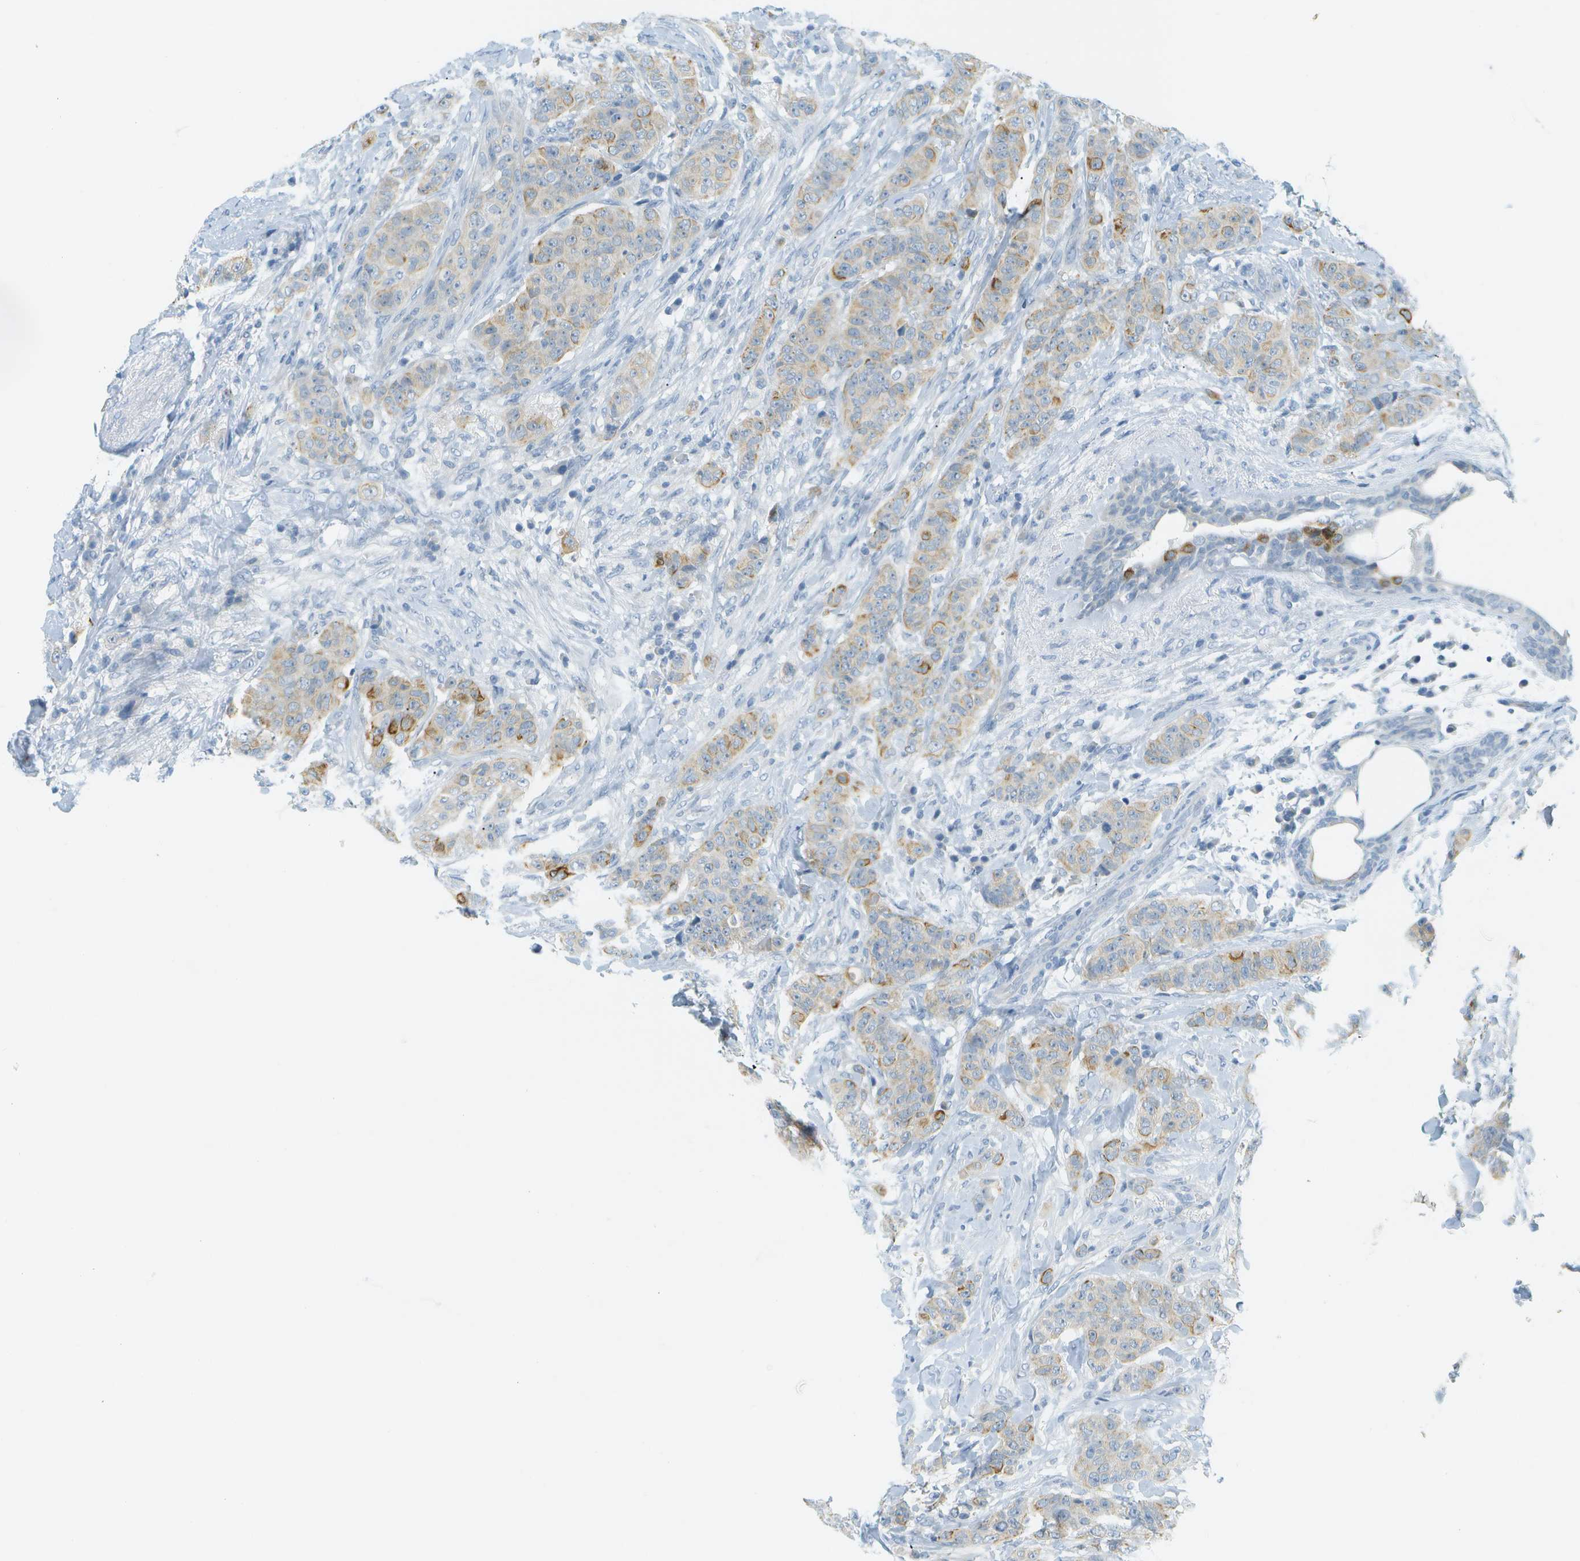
{"staining": {"intensity": "moderate", "quantity": "<25%", "location": "cytoplasmic/membranous"}, "tissue": "breast cancer", "cell_type": "Tumor cells", "image_type": "cancer", "snomed": [{"axis": "morphology", "description": "Normal tissue, NOS"}, {"axis": "morphology", "description": "Duct carcinoma"}, {"axis": "topography", "description": "Breast"}], "caption": "Tumor cells show low levels of moderate cytoplasmic/membranous staining in approximately <25% of cells in breast cancer (infiltrating ductal carcinoma).", "gene": "SMYD5", "patient": {"sex": "female", "age": 40}}